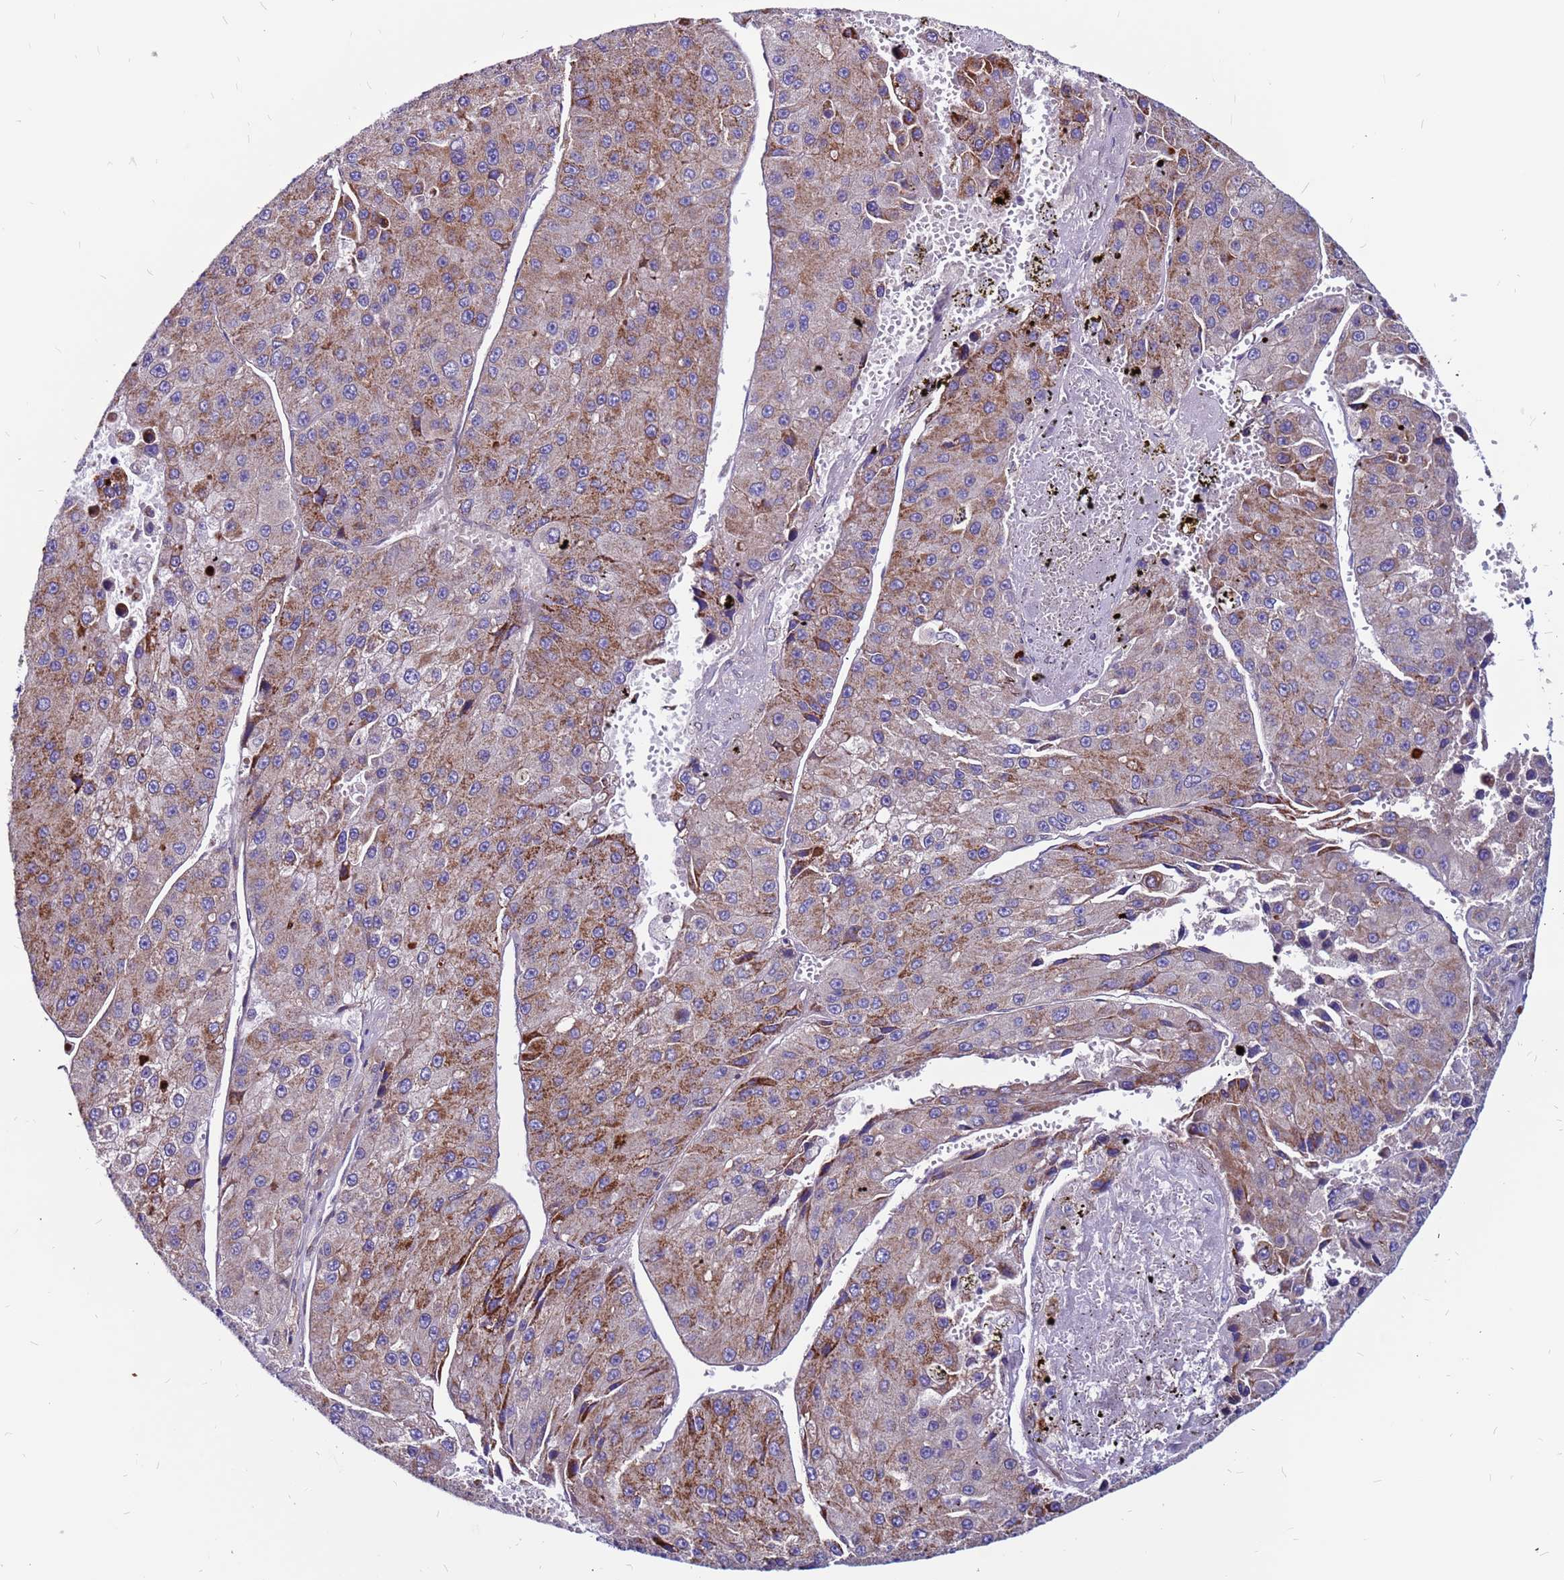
{"staining": {"intensity": "moderate", "quantity": "25%-75%", "location": "cytoplasmic/membranous"}, "tissue": "liver cancer", "cell_type": "Tumor cells", "image_type": "cancer", "snomed": [{"axis": "morphology", "description": "Carcinoma, Hepatocellular, NOS"}, {"axis": "topography", "description": "Liver"}], "caption": "Human liver cancer stained with a protein marker exhibits moderate staining in tumor cells.", "gene": "CCDC71", "patient": {"sex": "female", "age": 73}}